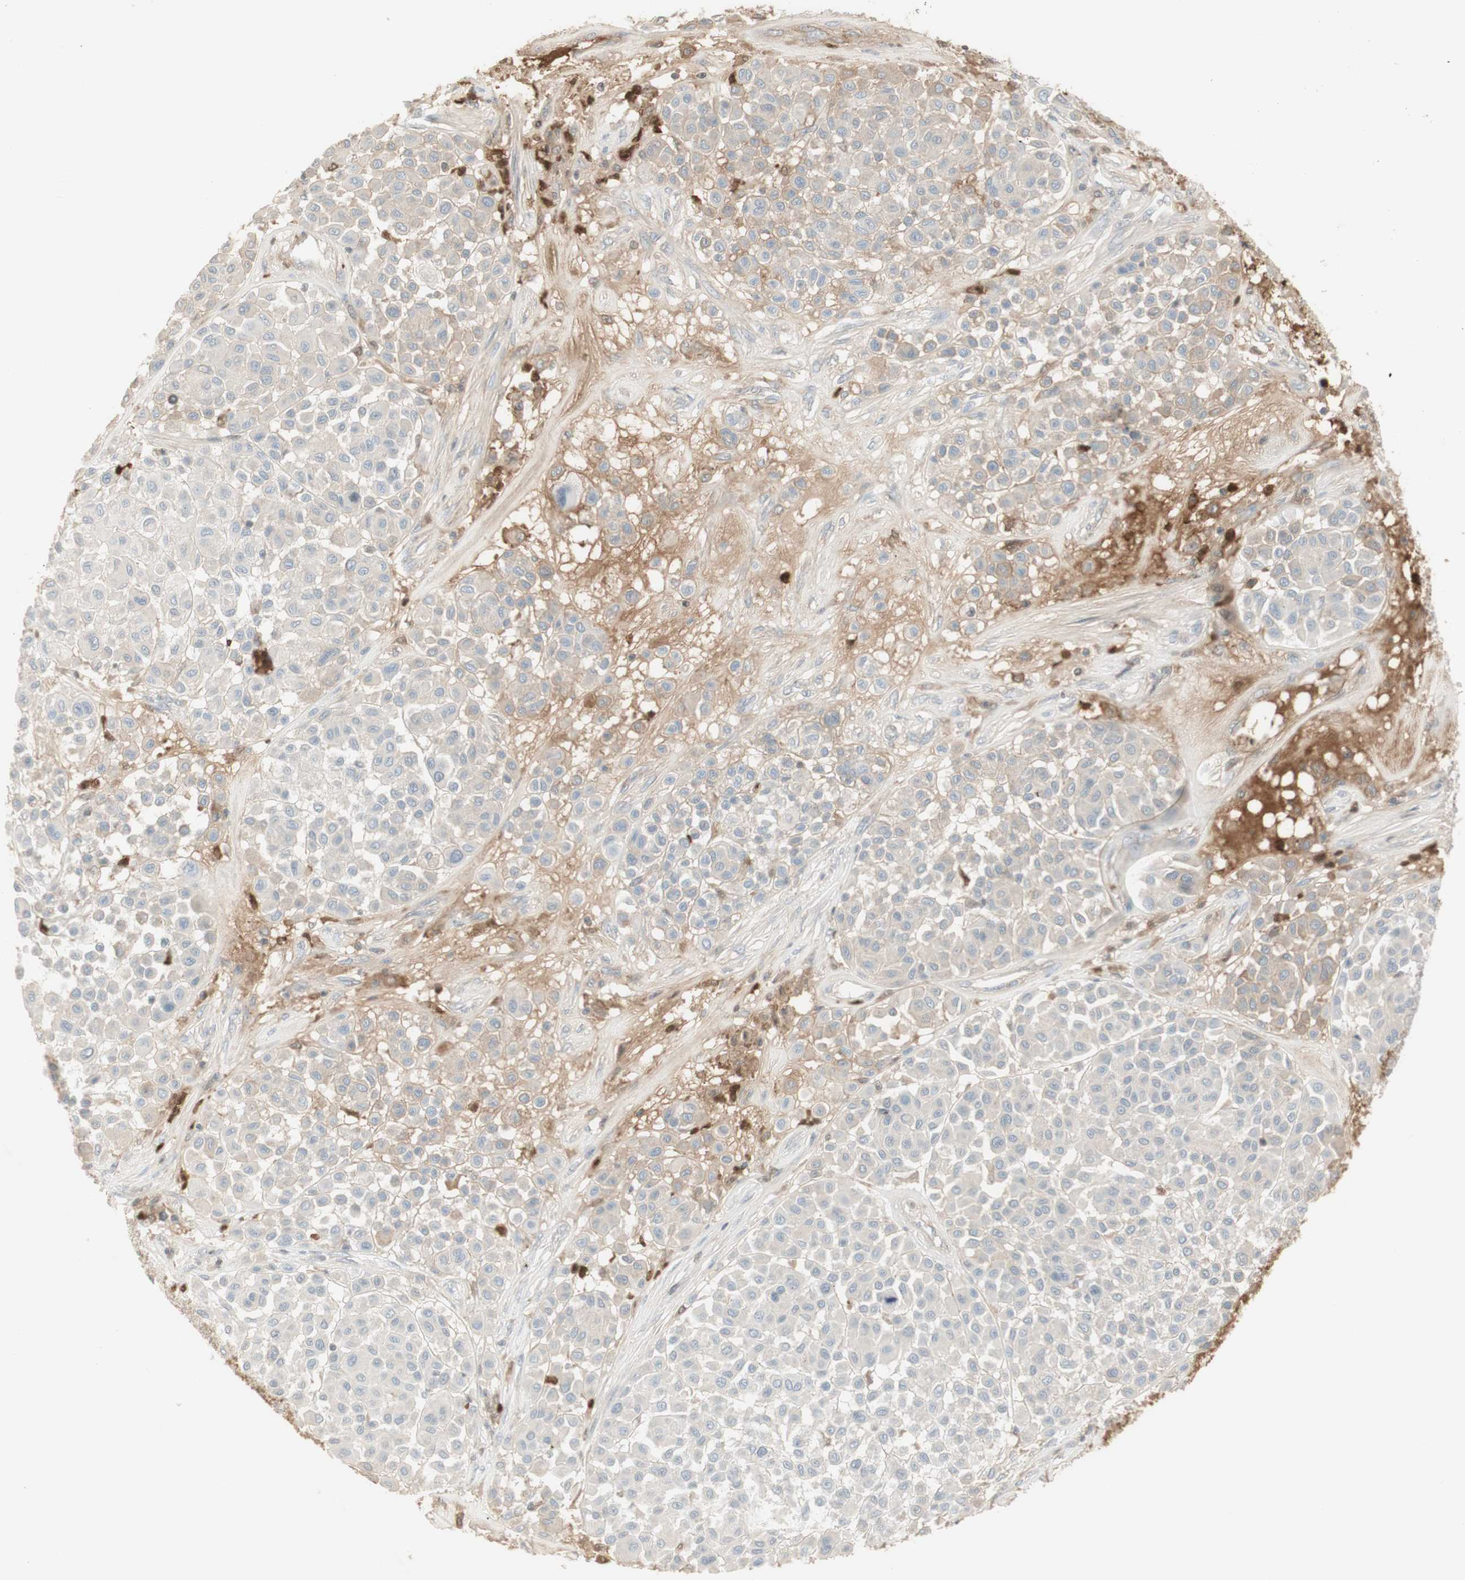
{"staining": {"intensity": "weak", "quantity": "<25%", "location": "cytoplasmic/membranous"}, "tissue": "melanoma", "cell_type": "Tumor cells", "image_type": "cancer", "snomed": [{"axis": "morphology", "description": "Malignant melanoma, Metastatic site"}, {"axis": "topography", "description": "Soft tissue"}], "caption": "Tumor cells show no significant protein positivity in melanoma.", "gene": "NID1", "patient": {"sex": "male", "age": 41}}